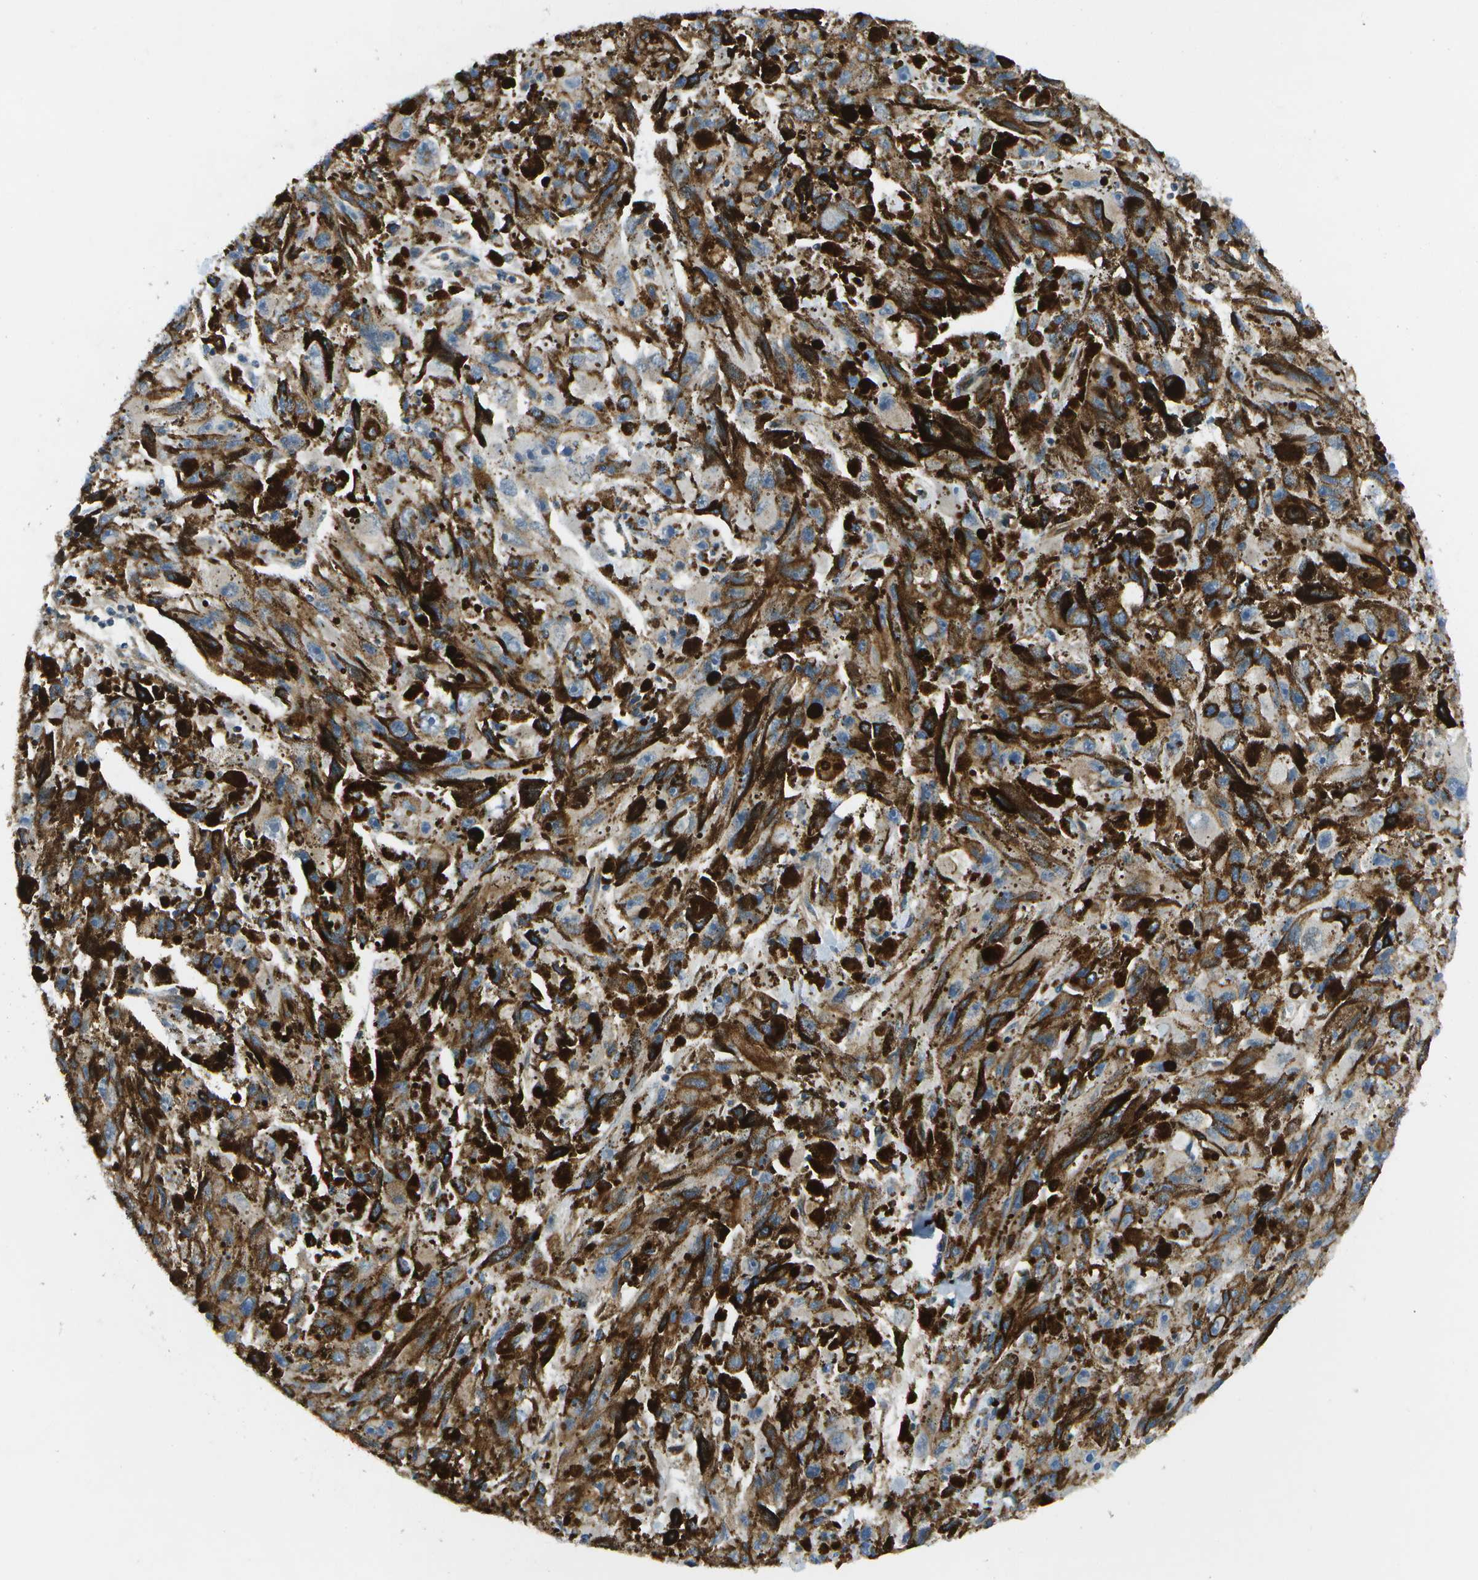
{"staining": {"intensity": "negative", "quantity": "none", "location": "none"}, "tissue": "melanoma", "cell_type": "Tumor cells", "image_type": "cancer", "snomed": [{"axis": "morphology", "description": "Malignant melanoma, NOS"}, {"axis": "topography", "description": "Skin"}], "caption": "There is no significant staining in tumor cells of malignant melanoma.", "gene": "KIAA0040", "patient": {"sex": "female", "age": 104}}